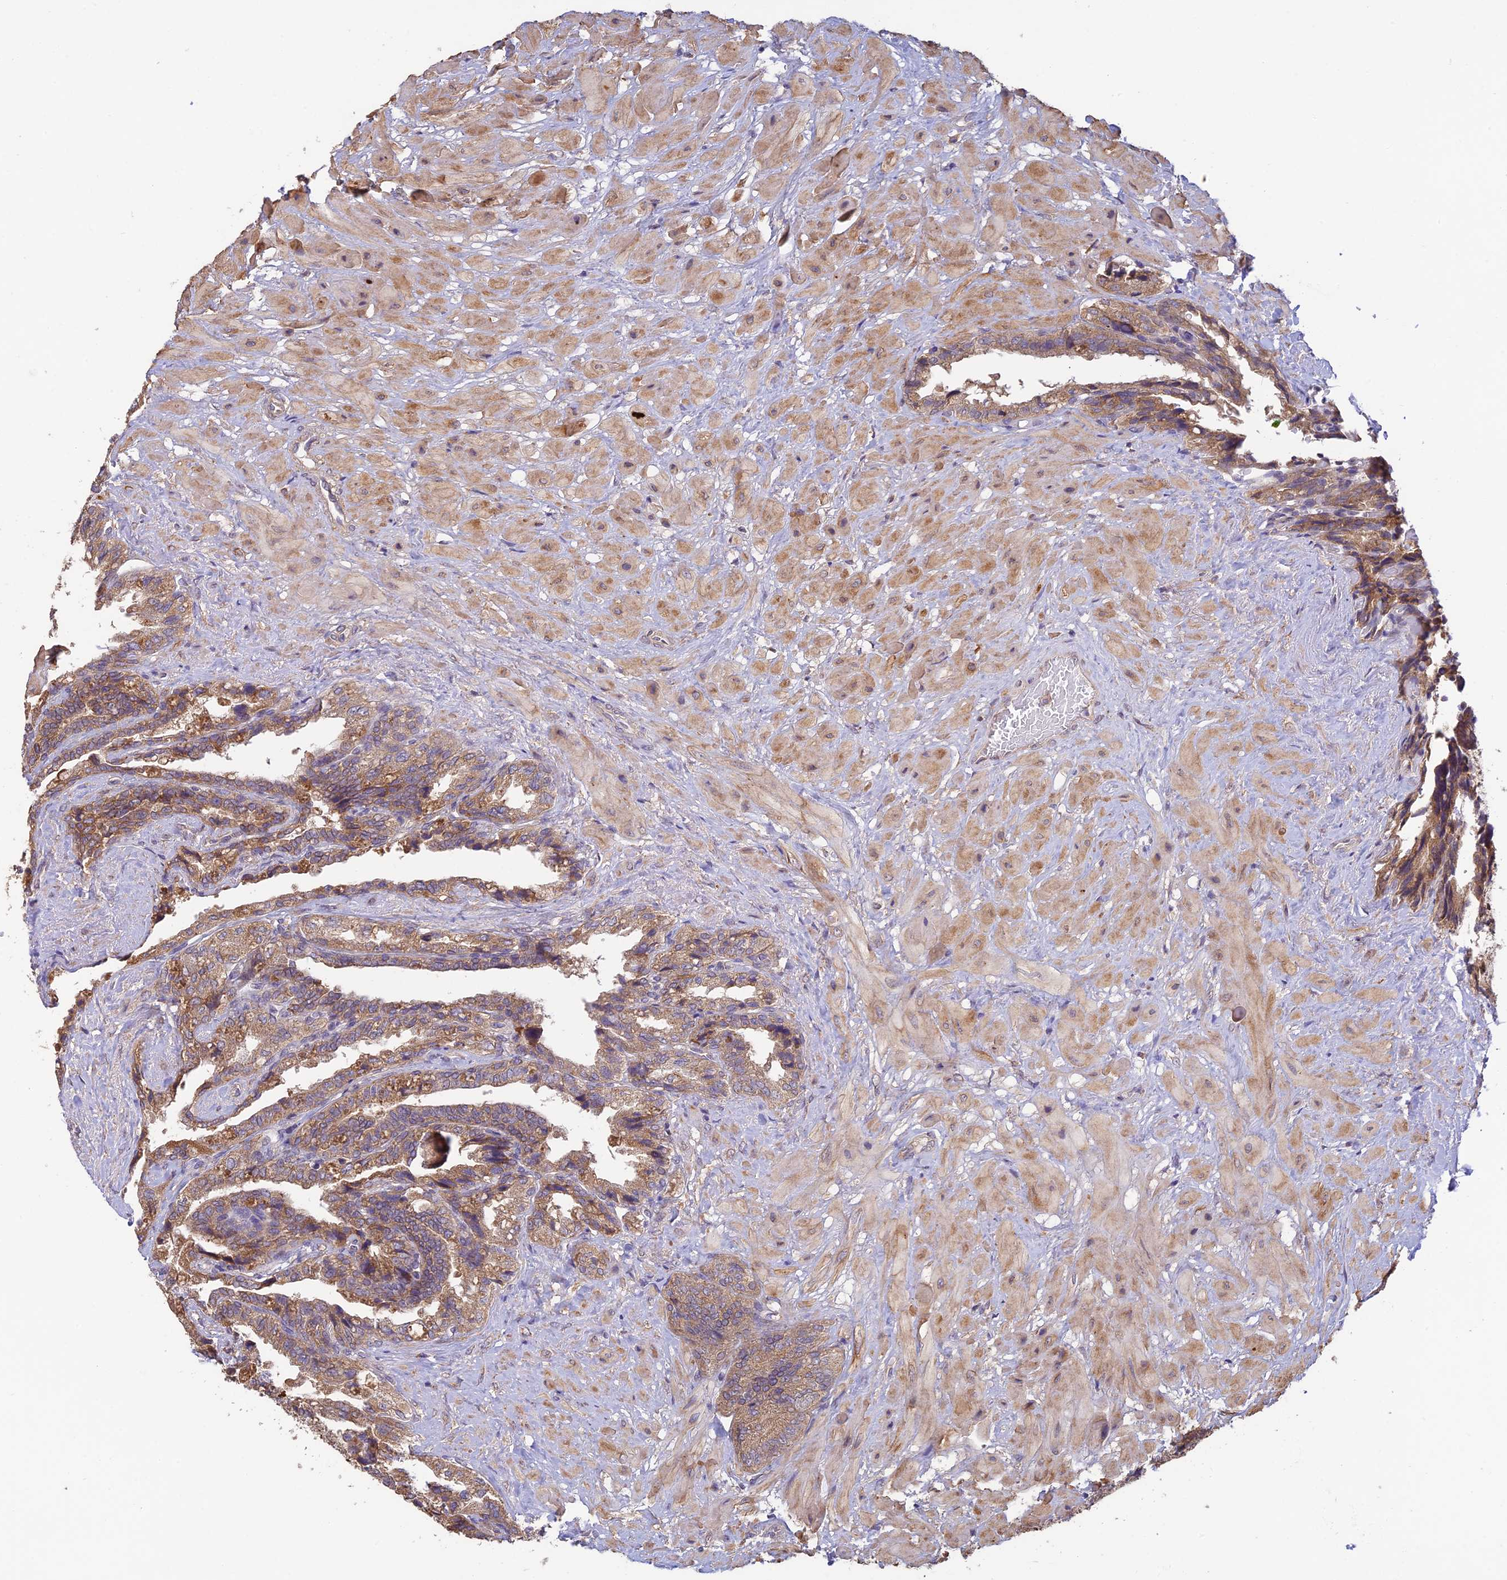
{"staining": {"intensity": "moderate", "quantity": ">75%", "location": "cytoplasmic/membranous"}, "tissue": "seminal vesicle", "cell_type": "Glandular cells", "image_type": "normal", "snomed": [{"axis": "morphology", "description": "Normal tissue, NOS"}, {"axis": "topography", "description": "Seminal veicle"}, {"axis": "topography", "description": "Peripheral nerve tissue"}], "caption": "Human seminal vesicle stained for a protein (brown) demonstrates moderate cytoplasmic/membranous positive staining in approximately >75% of glandular cells.", "gene": "MRNIP", "patient": {"sex": "male", "age": 60}}